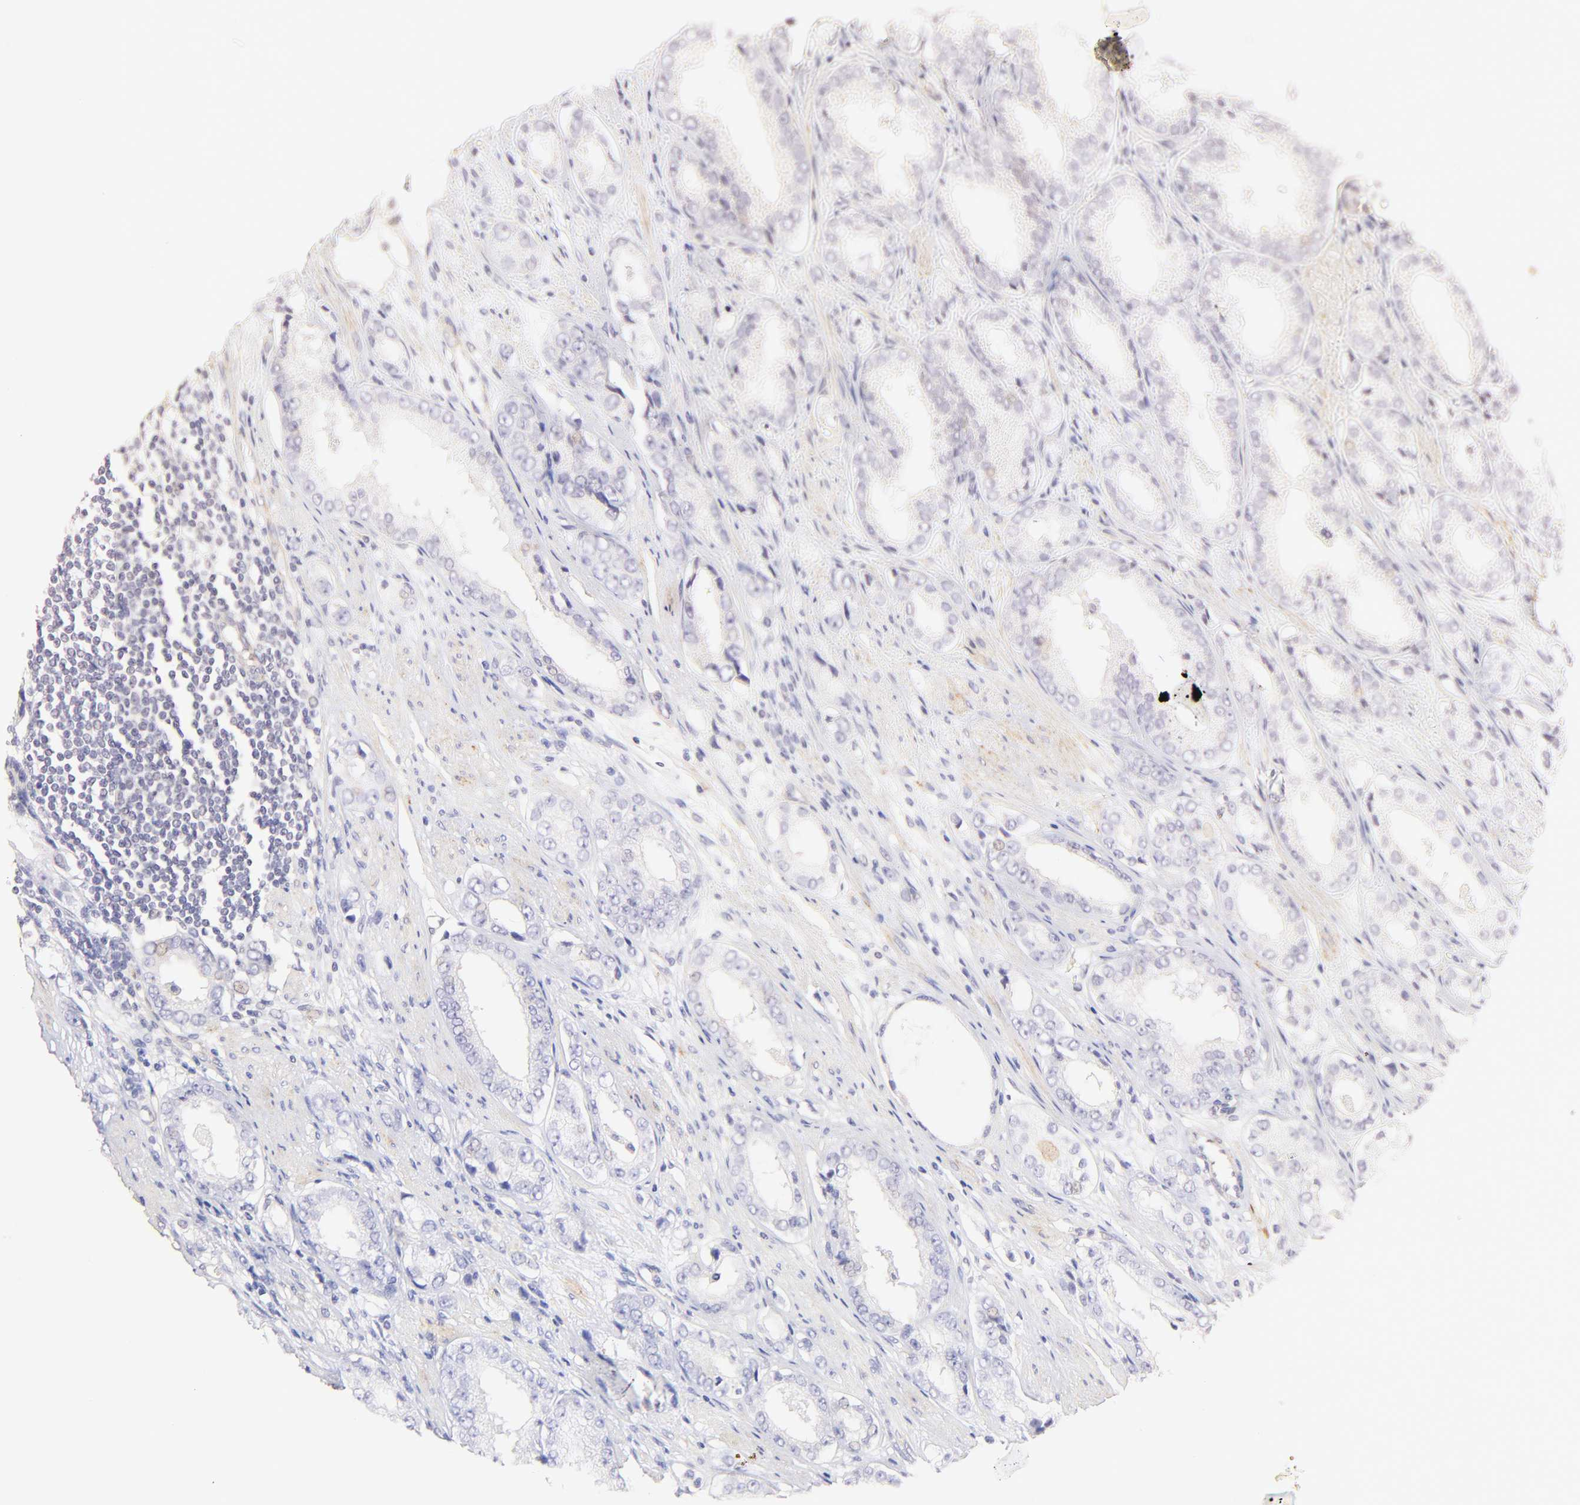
{"staining": {"intensity": "negative", "quantity": "none", "location": "none"}, "tissue": "prostate cancer", "cell_type": "Tumor cells", "image_type": "cancer", "snomed": [{"axis": "morphology", "description": "Adenocarcinoma, Medium grade"}, {"axis": "topography", "description": "Prostate"}], "caption": "DAB immunohistochemical staining of human prostate cancer (medium-grade adenocarcinoma) shows no significant staining in tumor cells.", "gene": "ACTRT1", "patient": {"sex": "male", "age": 53}}